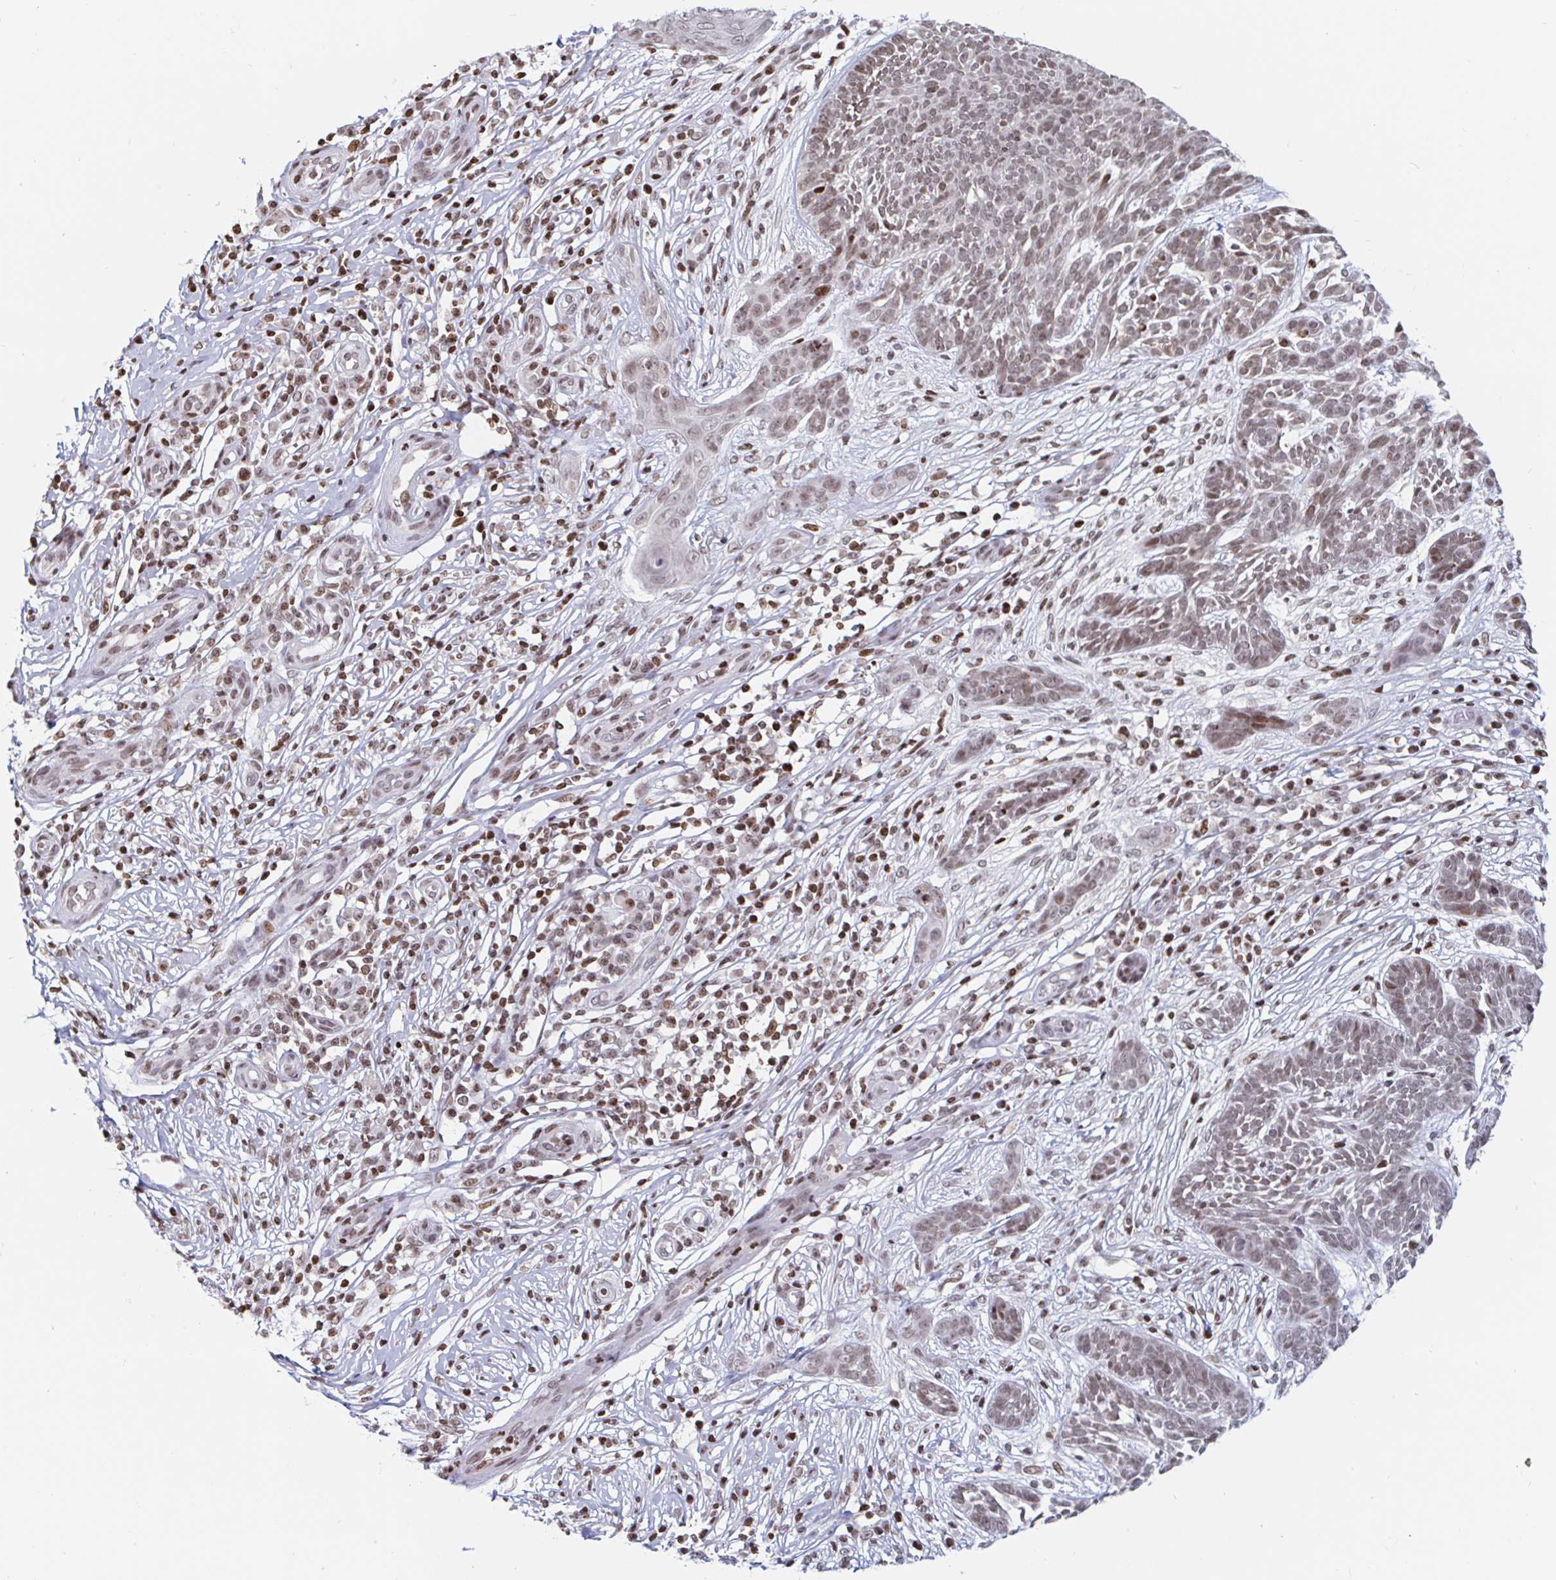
{"staining": {"intensity": "weak", "quantity": ">75%", "location": "nuclear"}, "tissue": "skin cancer", "cell_type": "Tumor cells", "image_type": "cancer", "snomed": [{"axis": "morphology", "description": "Basal cell carcinoma"}, {"axis": "topography", "description": "Skin"}, {"axis": "topography", "description": "Skin, foot"}], "caption": "Protein positivity by IHC reveals weak nuclear expression in approximately >75% of tumor cells in skin basal cell carcinoma. (DAB (3,3'-diaminobenzidine) = brown stain, brightfield microscopy at high magnification).", "gene": "HOXC10", "patient": {"sex": "female", "age": 86}}